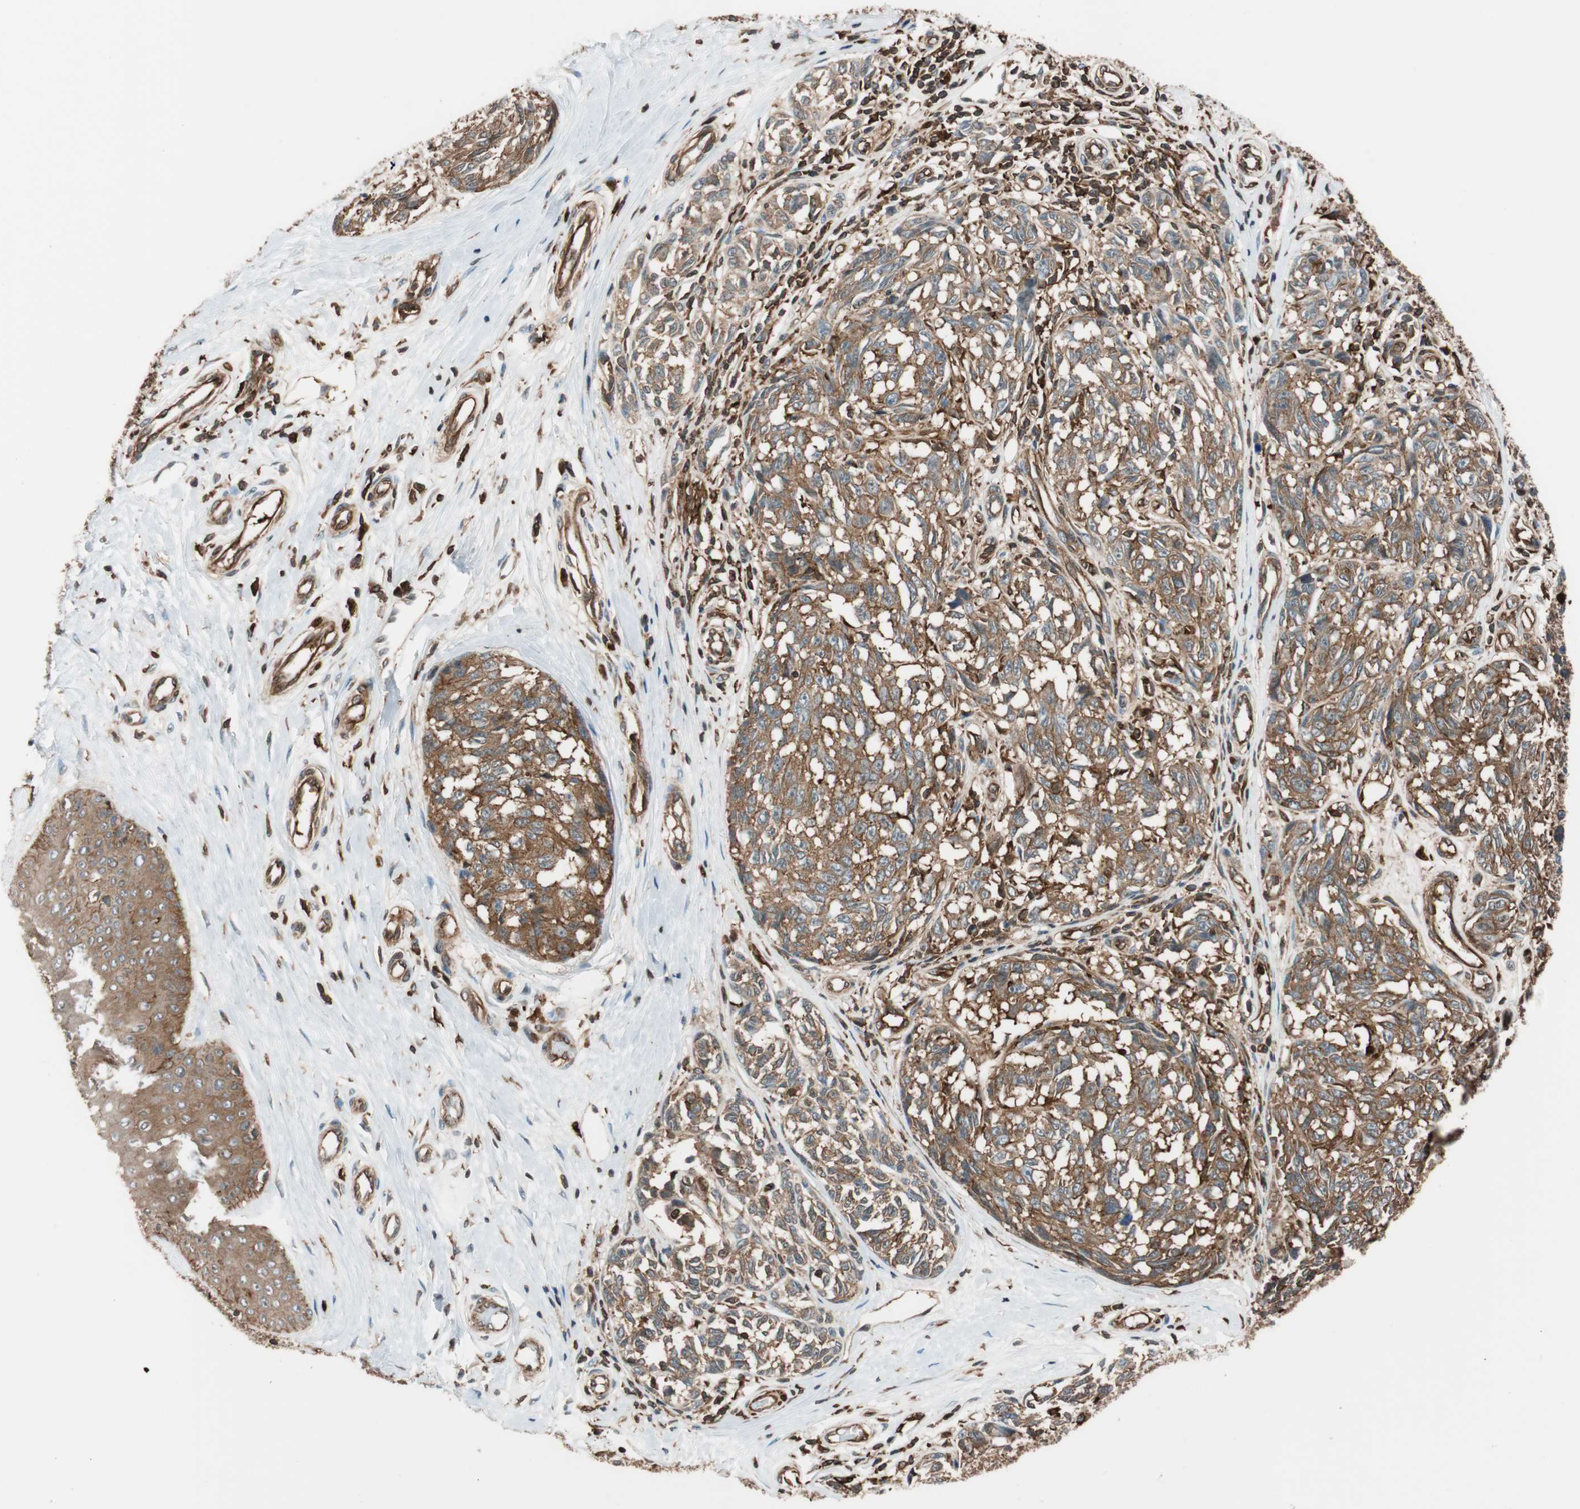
{"staining": {"intensity": "strong", "quantity": ">75%", "location": "cytoplasmic/membranous"}, "tissue": "melanoma", "cell_type": "Tumor cells", "image_type": "cancer", "snomed": [{"axis": "morphology", "description": "Malignant melanoma, NOS"}, {"axis": "topography", "description": "Skin"}], "caption": "An immunohistochemistry micrograph of tumor tissue is shown. Protein staining in brown shows strong cytoplasmic/membranous positivity in malignant melanoma within tumor cells.", "gene": "VASP", "patient": {"sex": "female", "age": 64}}